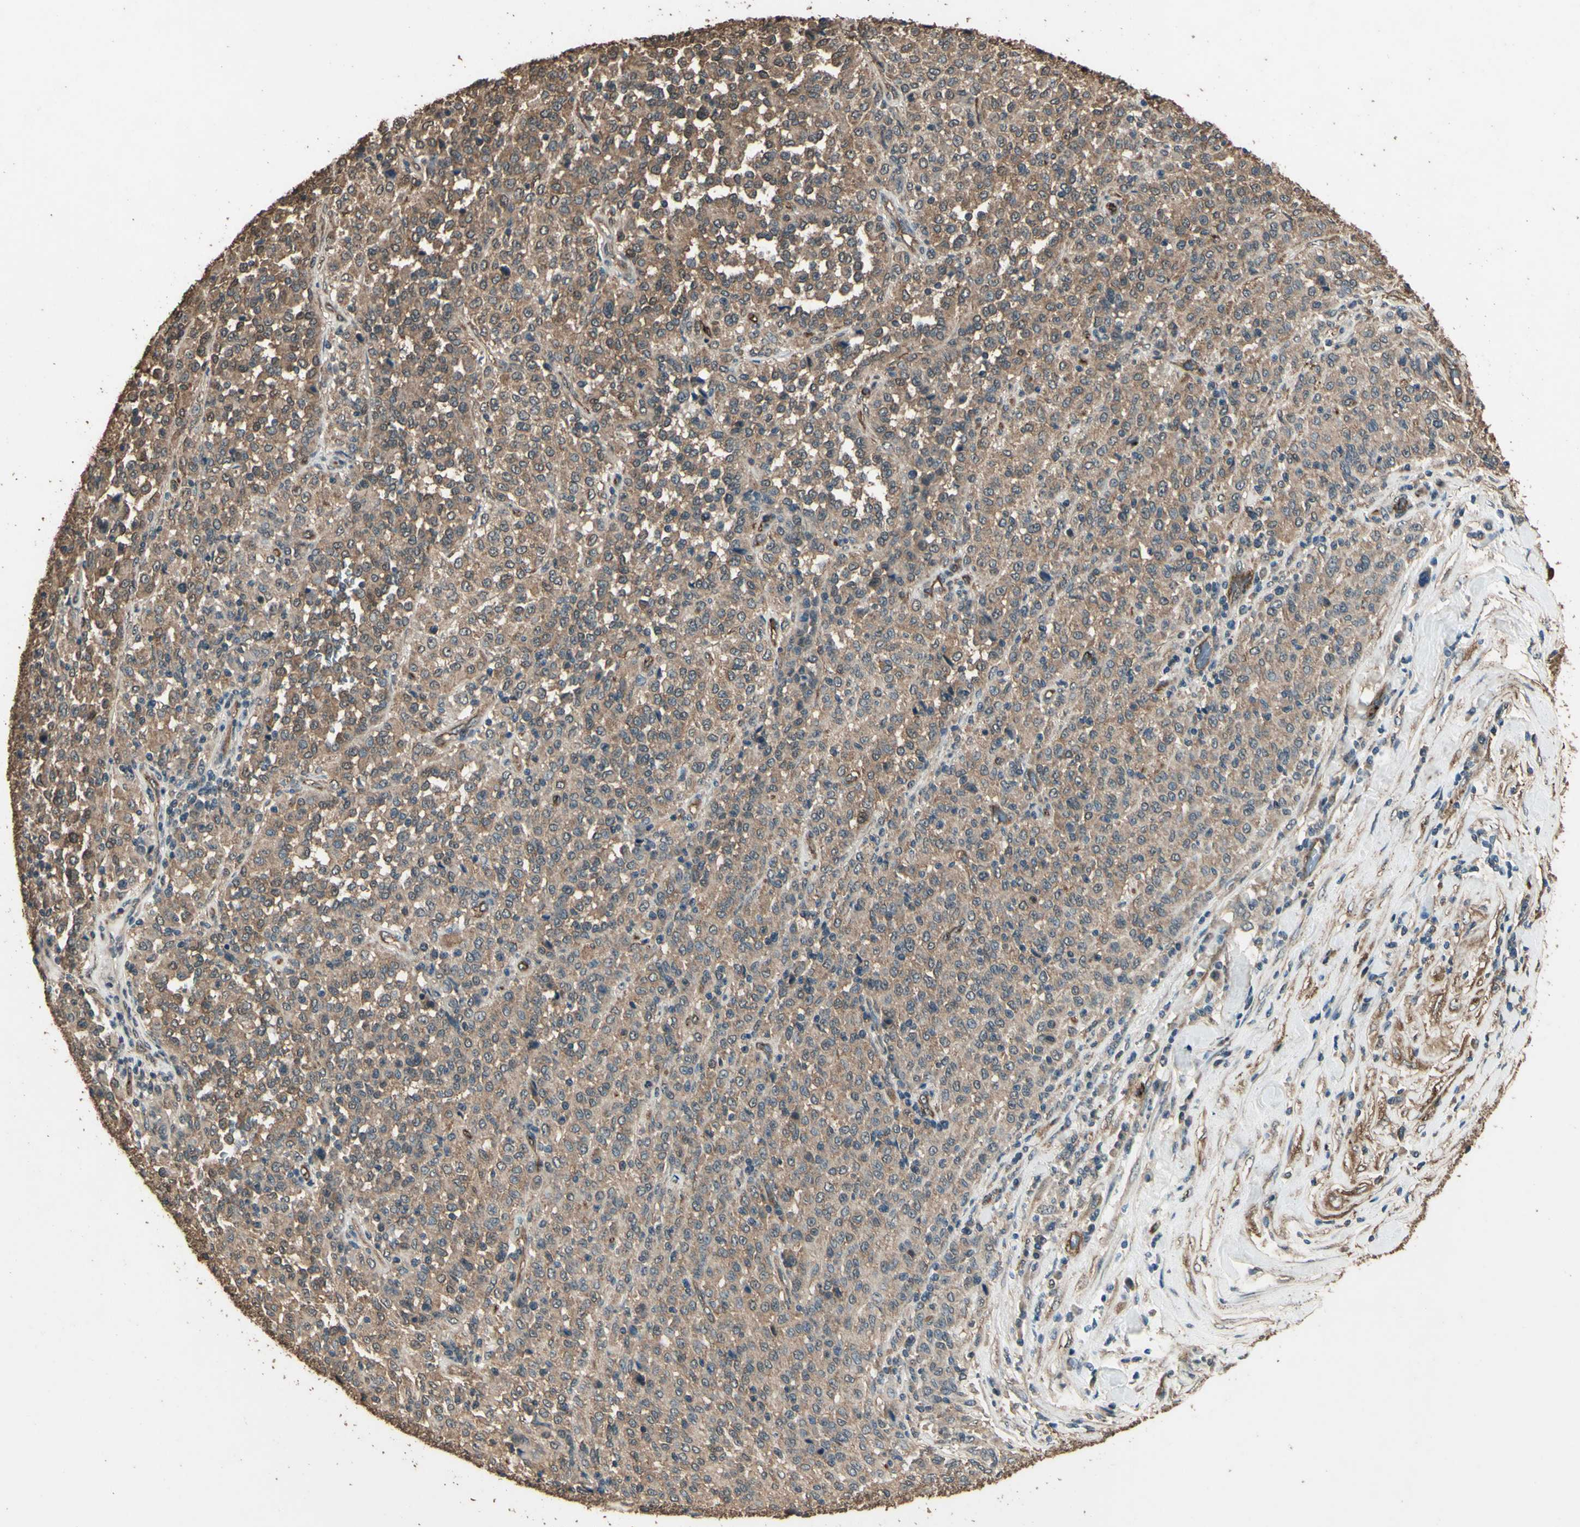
{"staining": {"intensity": "weak", "quantity": ">75%", "location": "cytoplasmic/membranous"}, "tissue": "melanoma", "cell_type": "Tumor cells", "image_type": "cancer", "snomed": [{"axis": "morphology", "description": "Malignant melanoma, Metastatic site"}, {"axis": "topography", "description": "Pancreas"}], "caption": "Approximately >75% of tumor cells in malignant melanoma (metastatic site) show weak cytoplasmic/membranous protein positivity as visualized by brown immunohistochemical staining.", "gene": "TSPO", "patient": {"sex": "female", "age": 30}}